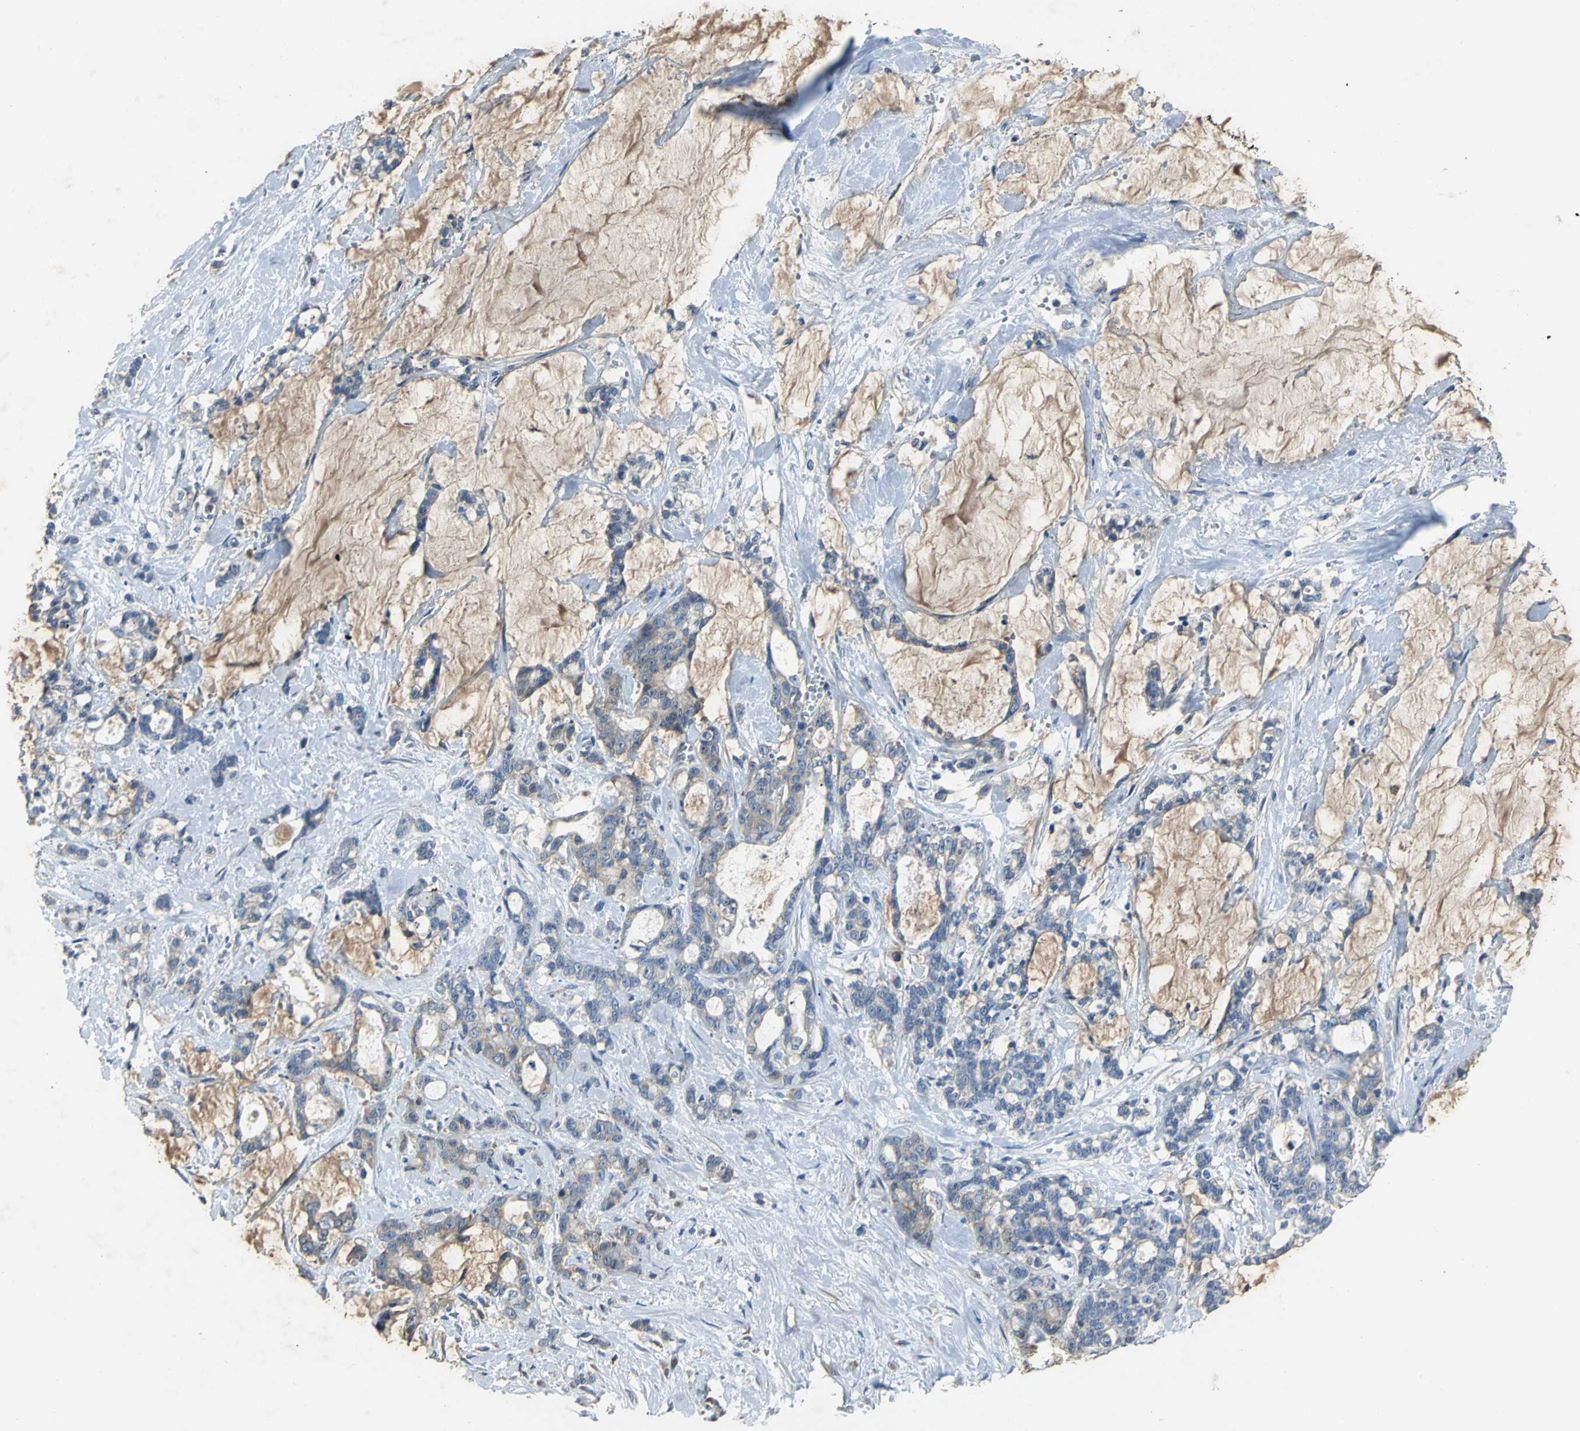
{"staining": {"intensity": "weak", "quantity": "25%-75%", "location": "cytoplasmic/membranous"}, "tissue": "pancreatic cancer", "cell_type": "Tumor cells", "image_type": "cancer", "snomed": [{"axis": "morphology", "description": "Adenocarcinoma, NOS"}, {"axis": "topography", "description": "Pancreas"}], "caption": "Pancreatic cancer (adenocarcinoma) stained for a protein reveals weak cytoplasmic/membranous positivity in tumor cells.", "gene": "EIF5A", "patient": {"sex": "female", "age": 73}}